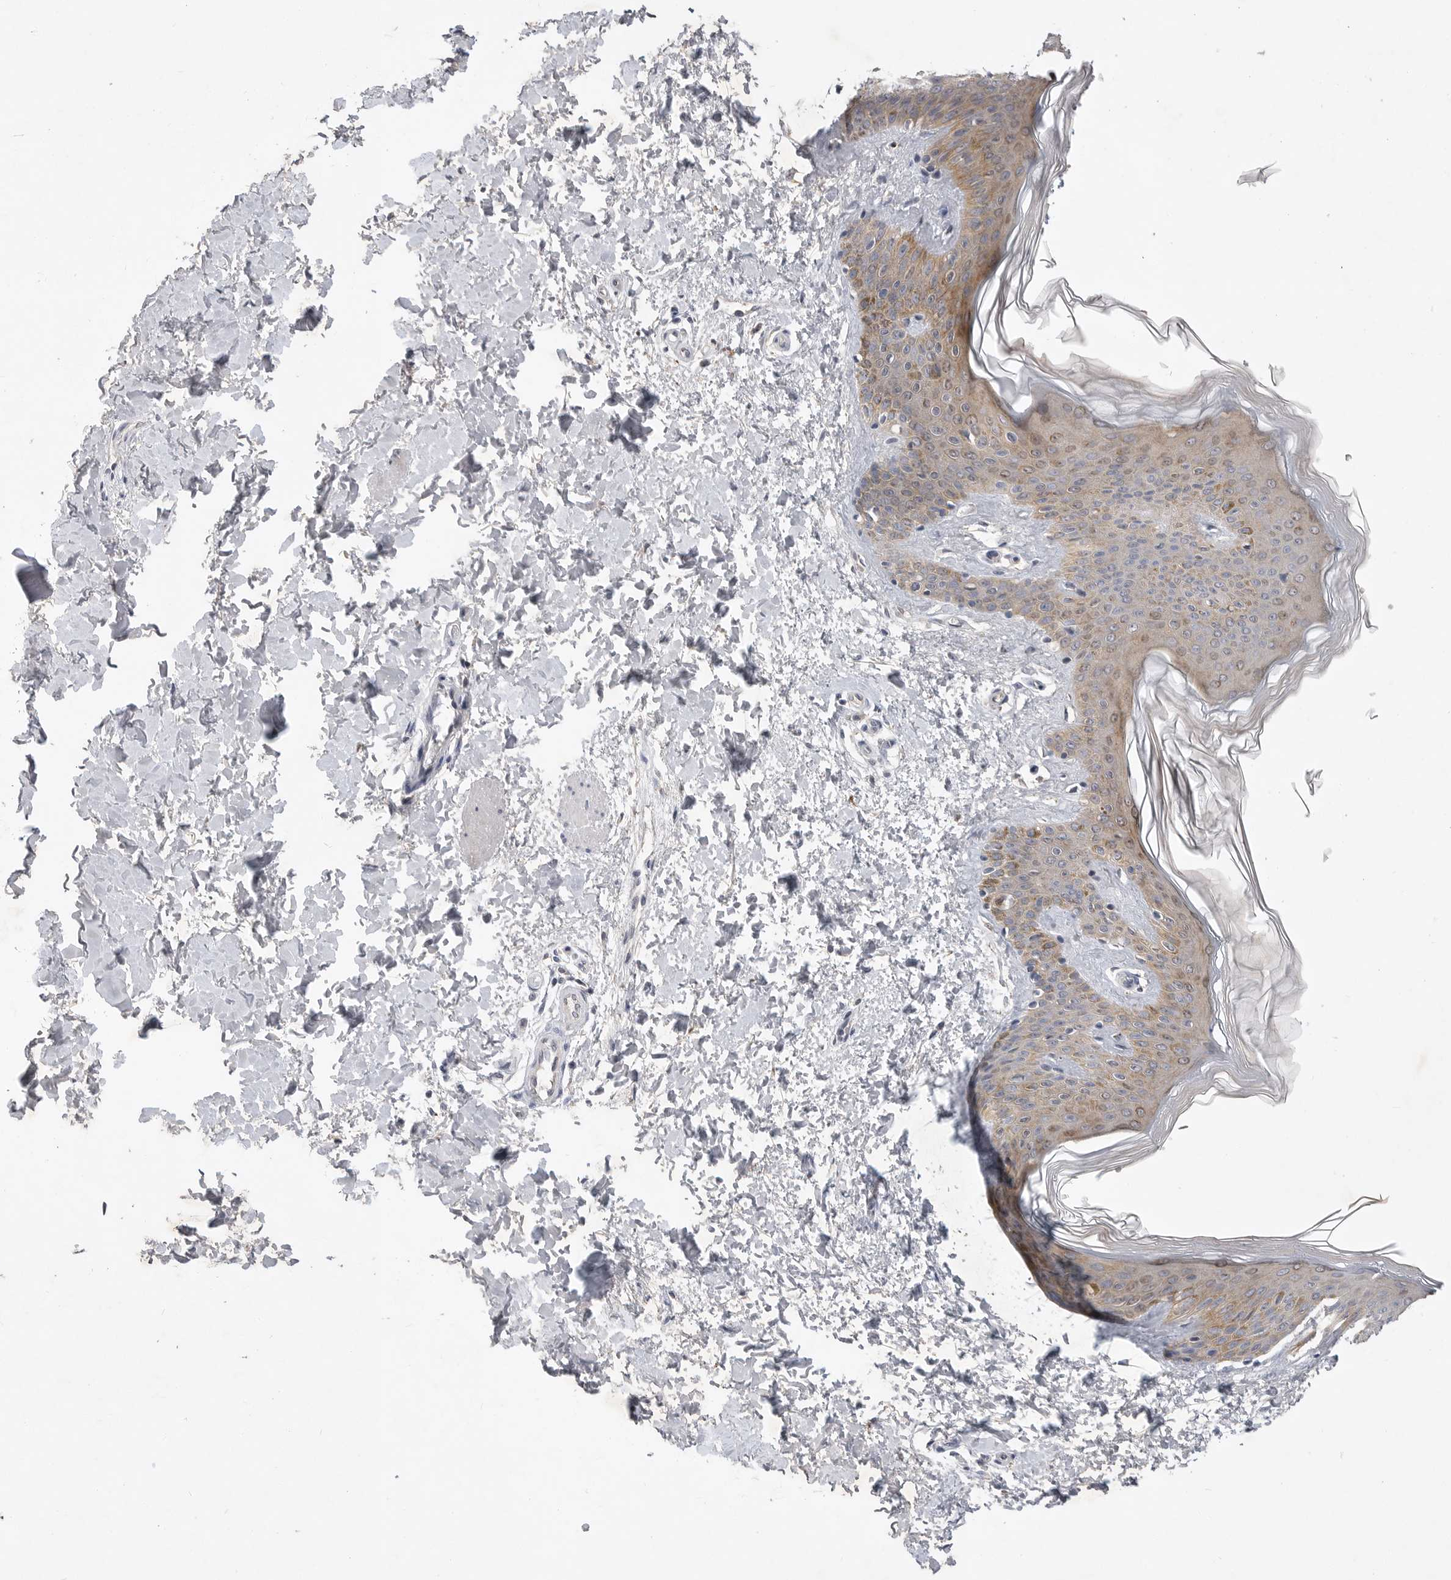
{"staining": {"intensity": "negative", "quantity": "none", "location": "none"}, "tissue": "skin", "cell_type": "Fibroblasts", "image_type": "normal", "snomed": [{"axis": "morphology", "description": "Normal tissue, NOS"}, {"axis": "morphology", "description": "Neoplasm, benign, NOS"}, {"axis": "topography", "description": "Skin"}, {"axis": "topography", "description": "Soft tissue"}], "caption": "This is a micrograph of immunohistochemistry (IHC) staining of benign skin, which shows no positivity in fibroblasts. (Stains: DAB immunohistochemistry with hematoxylin counter stain, Microscopy: brightfield microscopy at high magnification).", "gene": "ITGAD", "patient": {"sex": "male", "age": 26}}